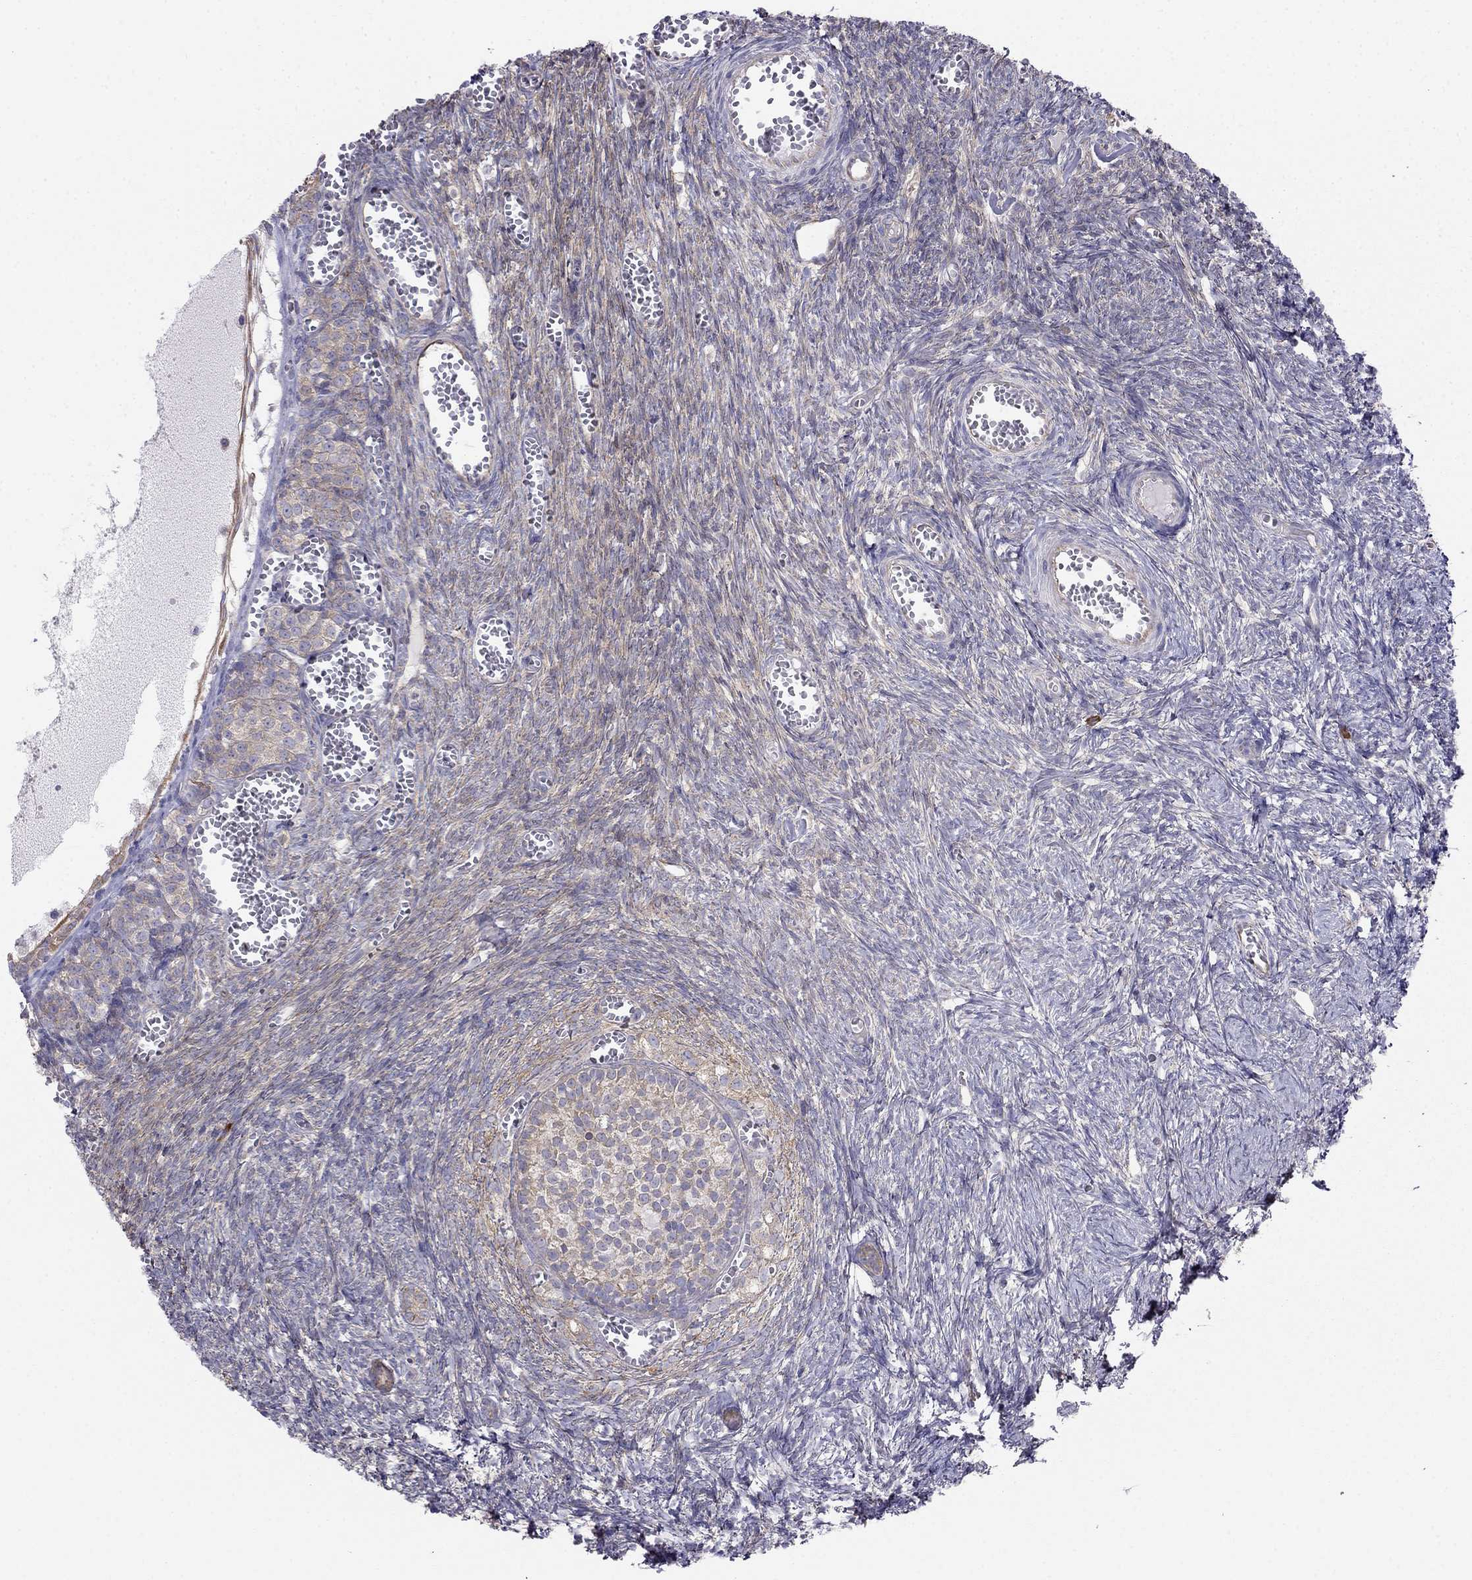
{"staining": {"intensity": "weak", "quantity": ">75%", "location": "cytoplasmic/membranous"}, "tissue": "ovary", "cell_type": "Follicle cells", "image_type": "normal", "snomed": [{"axis": "morphology", "description": "Normal tissue, NOS"}, {"axis": "topography", "description": "Ovary"}], "caption": "Human ovary stained with a brown dye reveals weak cytoplasmic/membranous positive positivity in about >75% of follicle cells.", "gene": "LONRF2", "patient": {"sex": "female", "age": 43}}